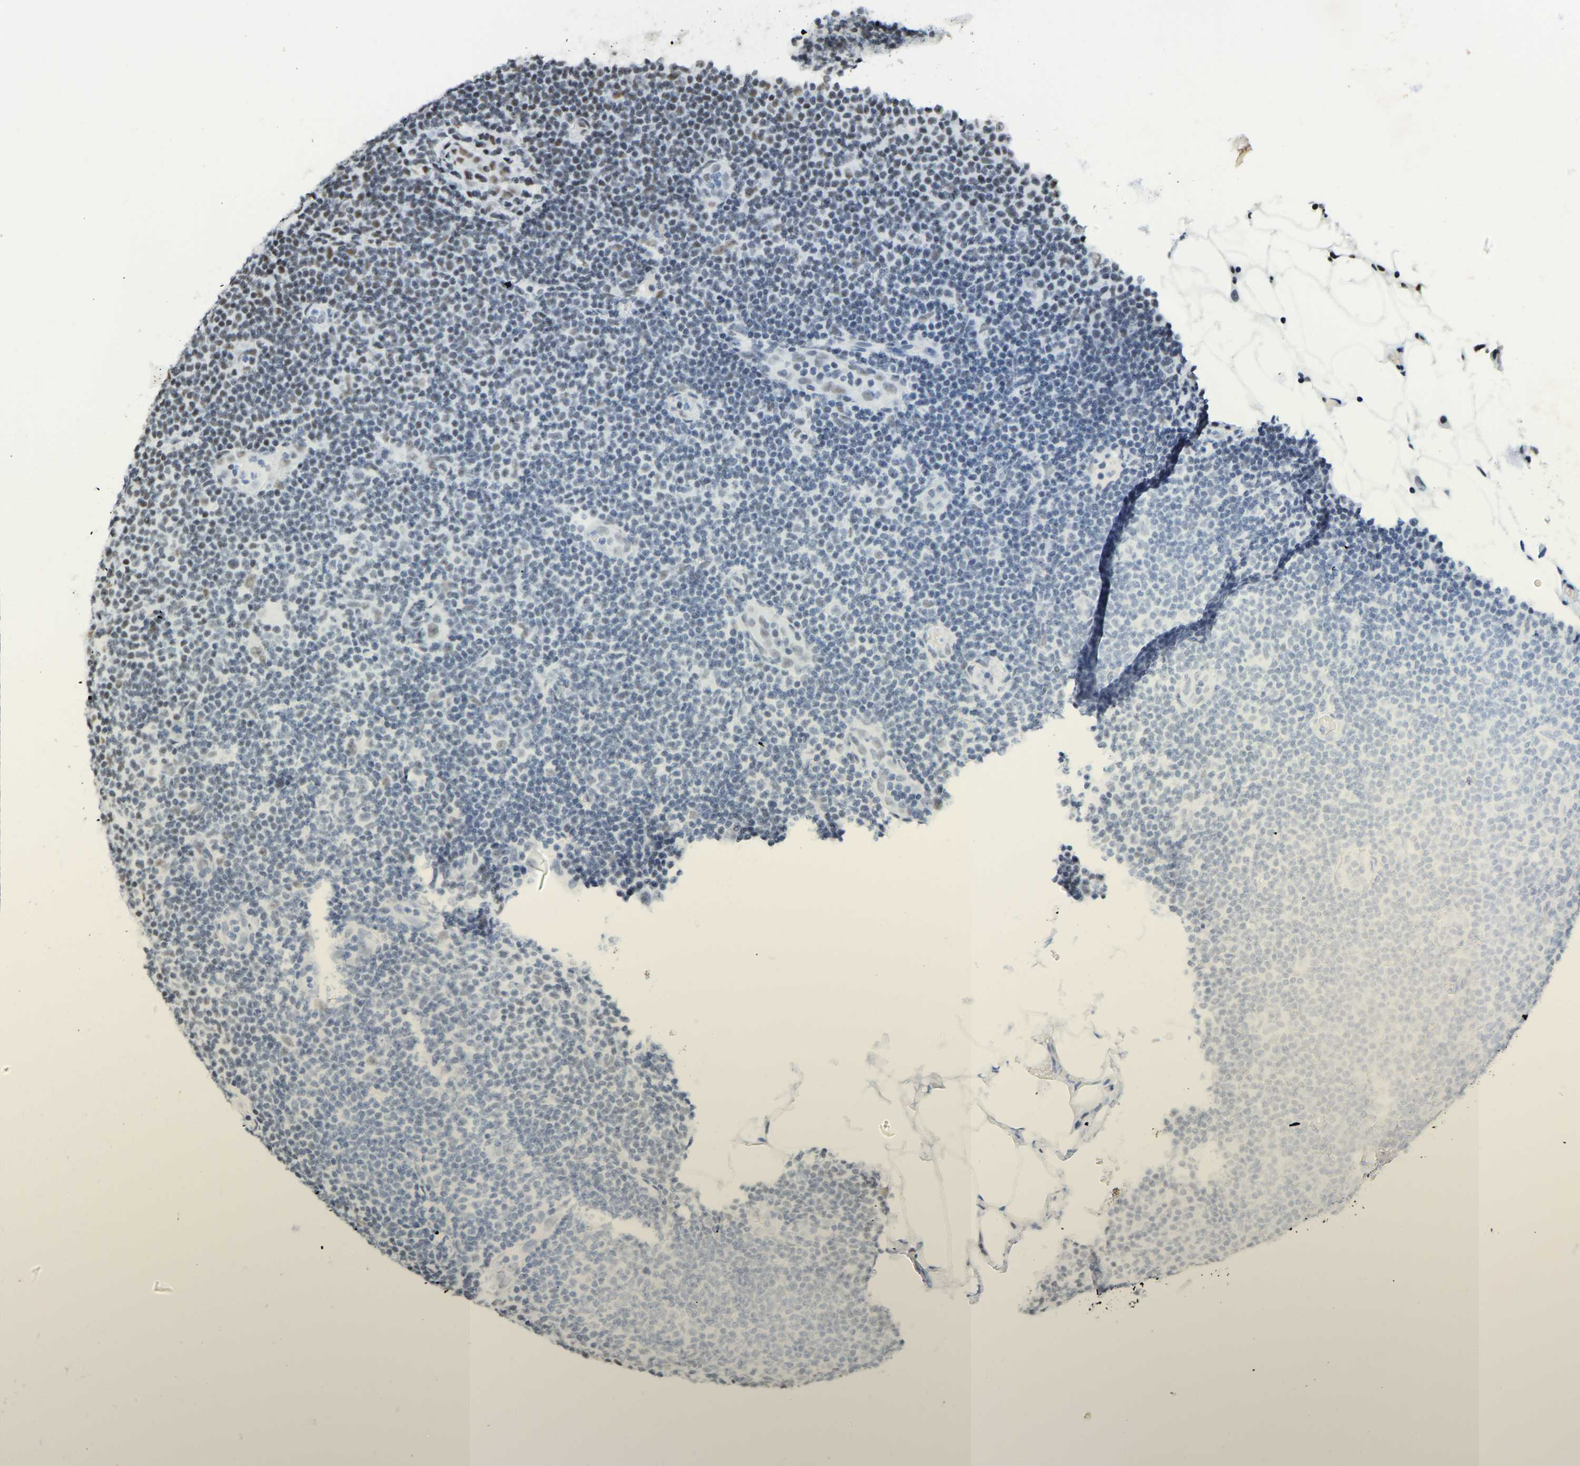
{"staining": {"intensity": "strong", "quantity": "<25%", "location": "nuclear"}, "tissue": "lymphoma", "cell_type": "Tumor cells", "image_type": "cancer", "snomed": [{"axis": "morphology", "description": "Malignant lymphoma, non-Hodgkin's type, Low grade"}, {"axis": "topography", "description": "Lymph node"}], "caption": "Strong nuclear positivity for a protein is identified in approximately <25% of tumor cells of malignant lymphoma, non-Hodgkin's type (low-grade) using immunohistochemistry (IHC).", "gene": "FOXK1", "patient": {"sex": "male", "age": 66}}